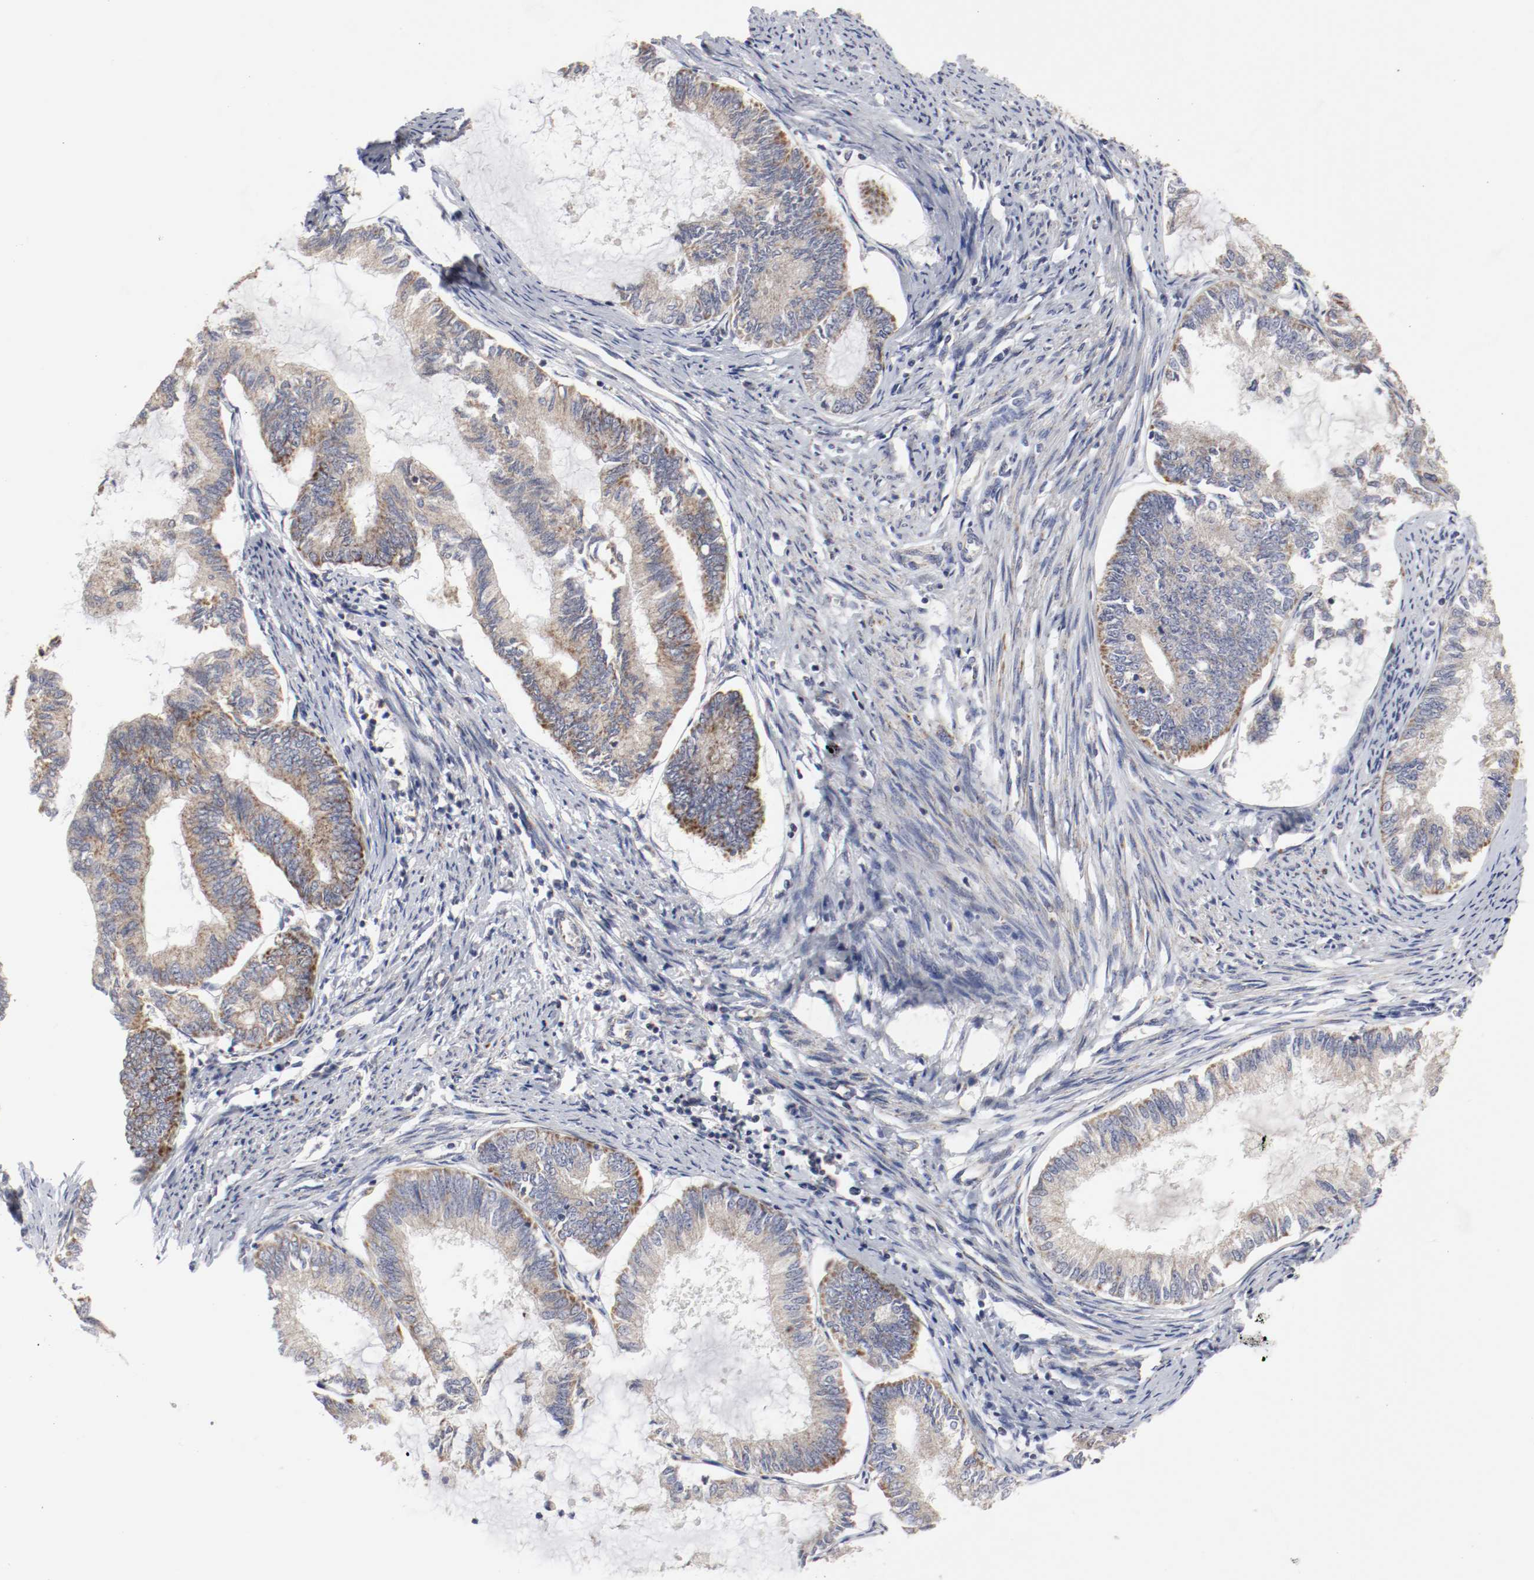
{"staining": {"intensity": "moderate", "quantity": ">75%", "location": "cytoplasmic/membranous"}, "tissue": "endometrial cancer", "cell_type": "Tumor cells", "image_type": "cancer", "snomed": [{"axis": "morphology", "description": "Adenocarcinoma, NOS"}, {"axis": "topography", "description": "Endometrium"}], "caption": "DAB (3,3'-diaminobenzidine) immunohistochemical staining of endometrial adenocarcinoma exhibits moderate cytoplasmic/membranous protein staining in approximately >75% of tumor cells.", "gene": "AFG3L2", "patient": {"sex": "female", "age": 86}}